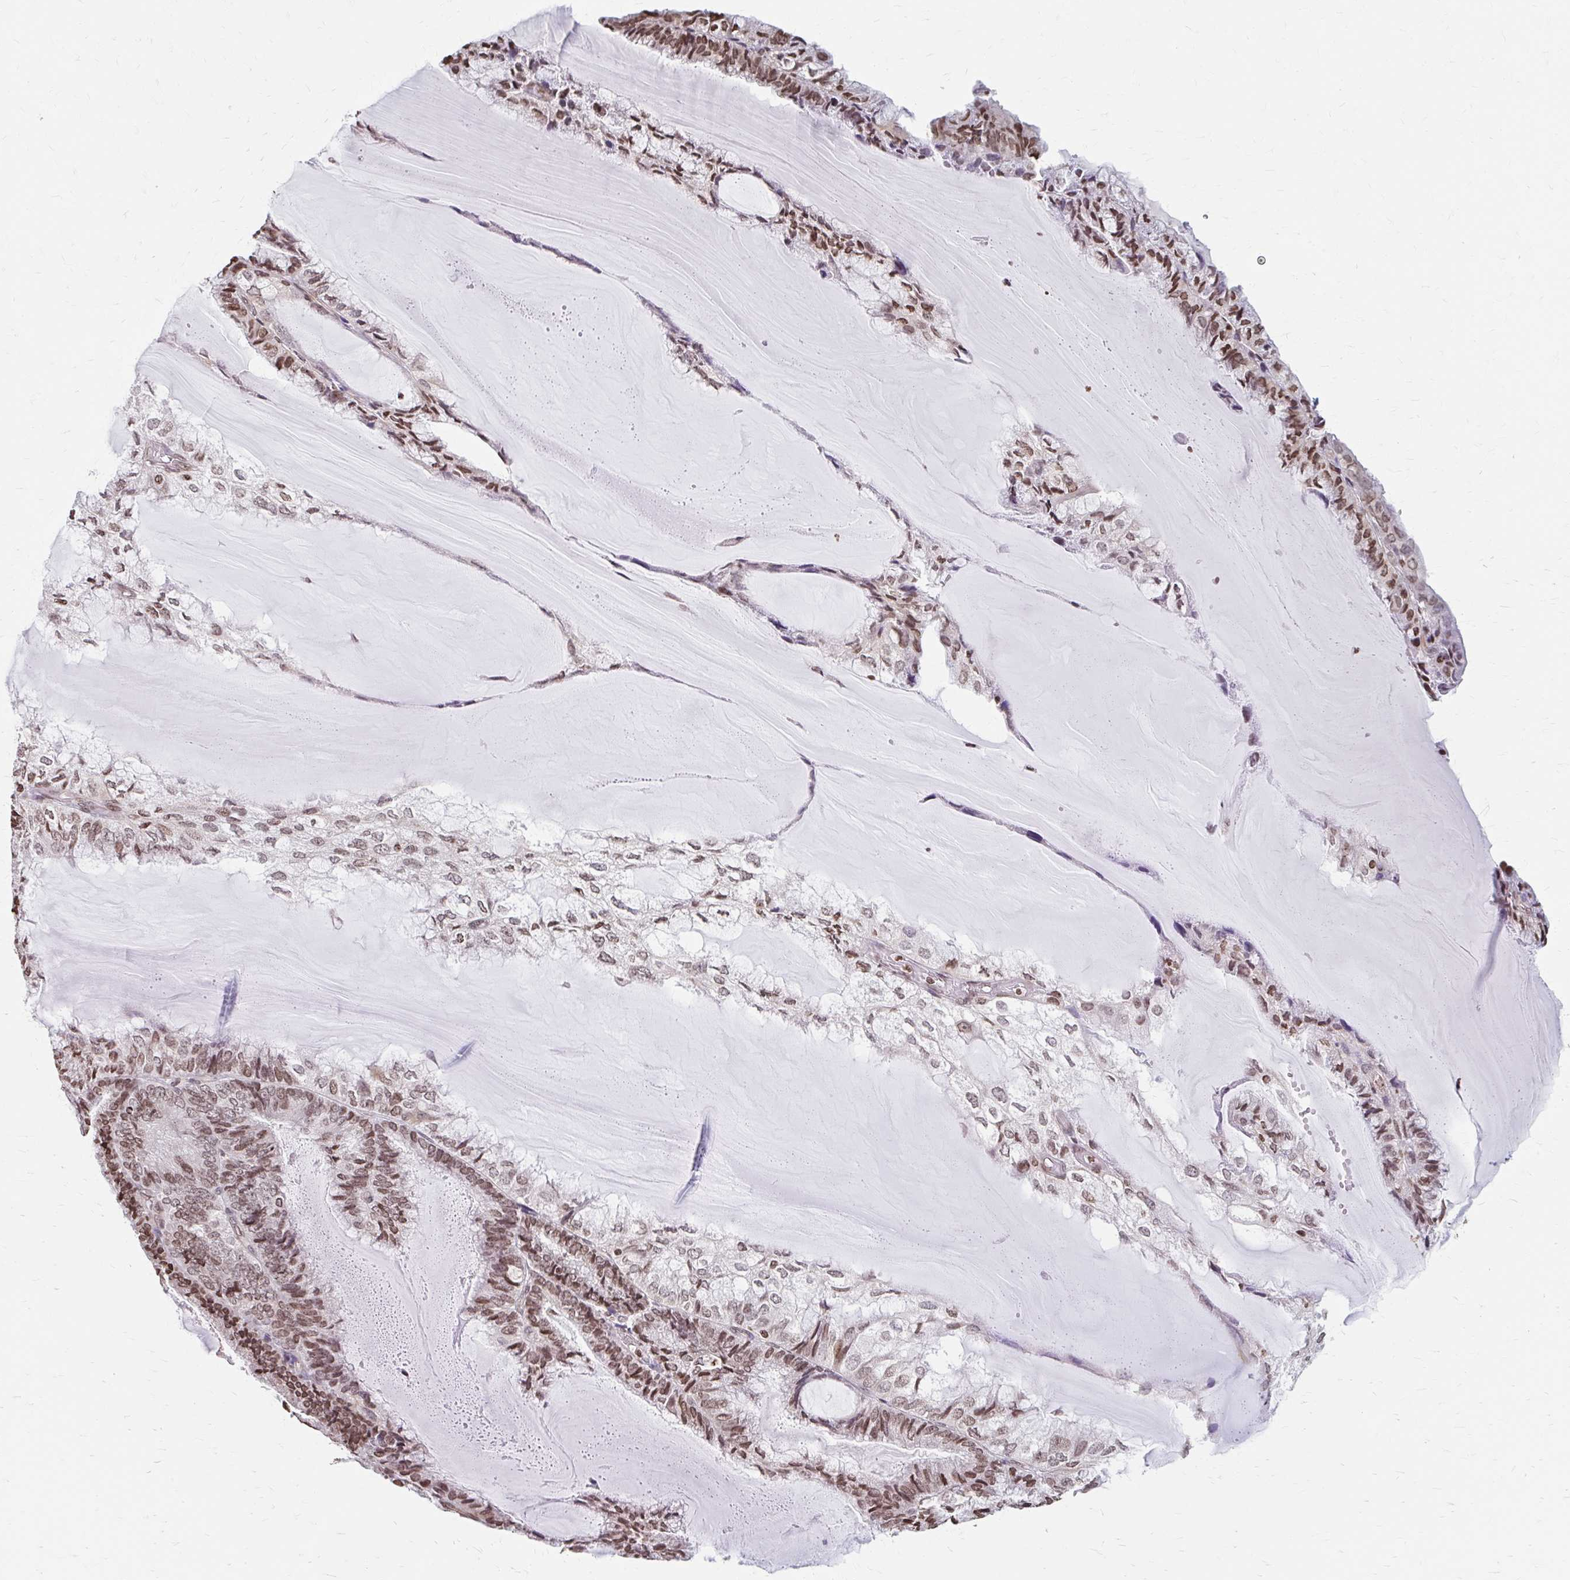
{"staining": {"intensity": "moderate", "quantity": ">75%", "location": "nuclear"}, "tissue": "endometrial cancer", "cell_type": "Tumor cells", "image_type": "cancer", "snomed": [{"axis": "morphology", "description": "Adenocarcinoma, NOS"}, {"axis": "topography", "description": "Endometrium"}], "caption": "A histopathology image showing moderate nuclear expression in about >75% of tumor cells in endometrial adenocarcinoma, as visualized by brown immunohistochemical staining.", "gene": "ORC3", "patient": {"sex": "female", "age": 81}}